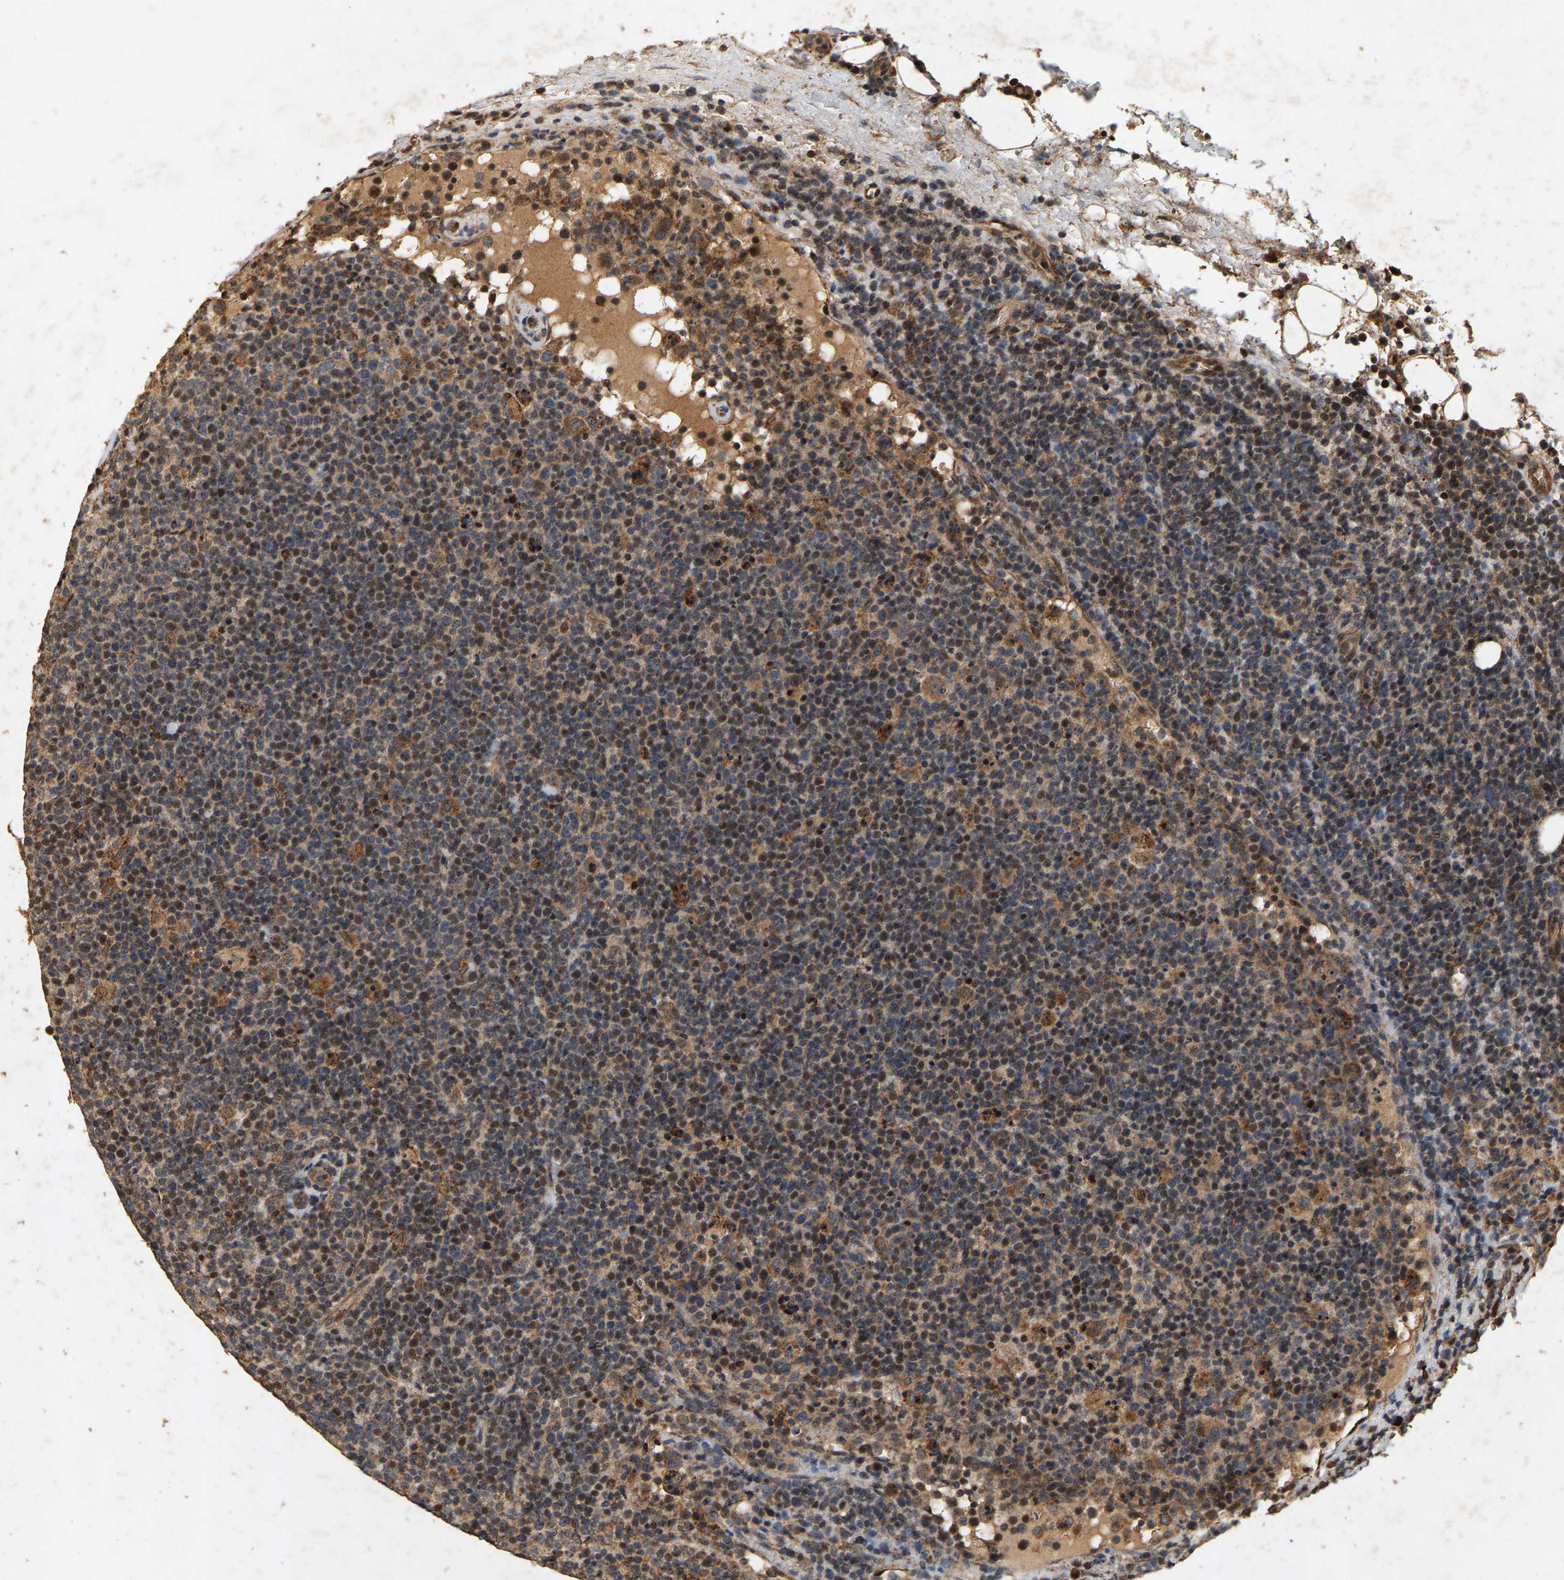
{"staining": {"intensity": "moderate", "quantity": "25%-75%", "location": "cytoplasmic/membranous"}, "tissue": "lymphoma", "cell_type": "Tumor cells", "image_type": "cancer", "snomed": [{"axis": "morphology", "description": "Malignant lymphoma, non-Hodgkin's type, High grade"}, {"axis": "topography", "description": "Lymph node"}], "caption": "There is medium levels of moderate cytoplasmic/membranous positivity in tumor cells of lymphoma, as demonstrated by immunohistochemical staining (brown color).", "gene": "CIDEC", "patient": {"sex": "male", "age": 61}}